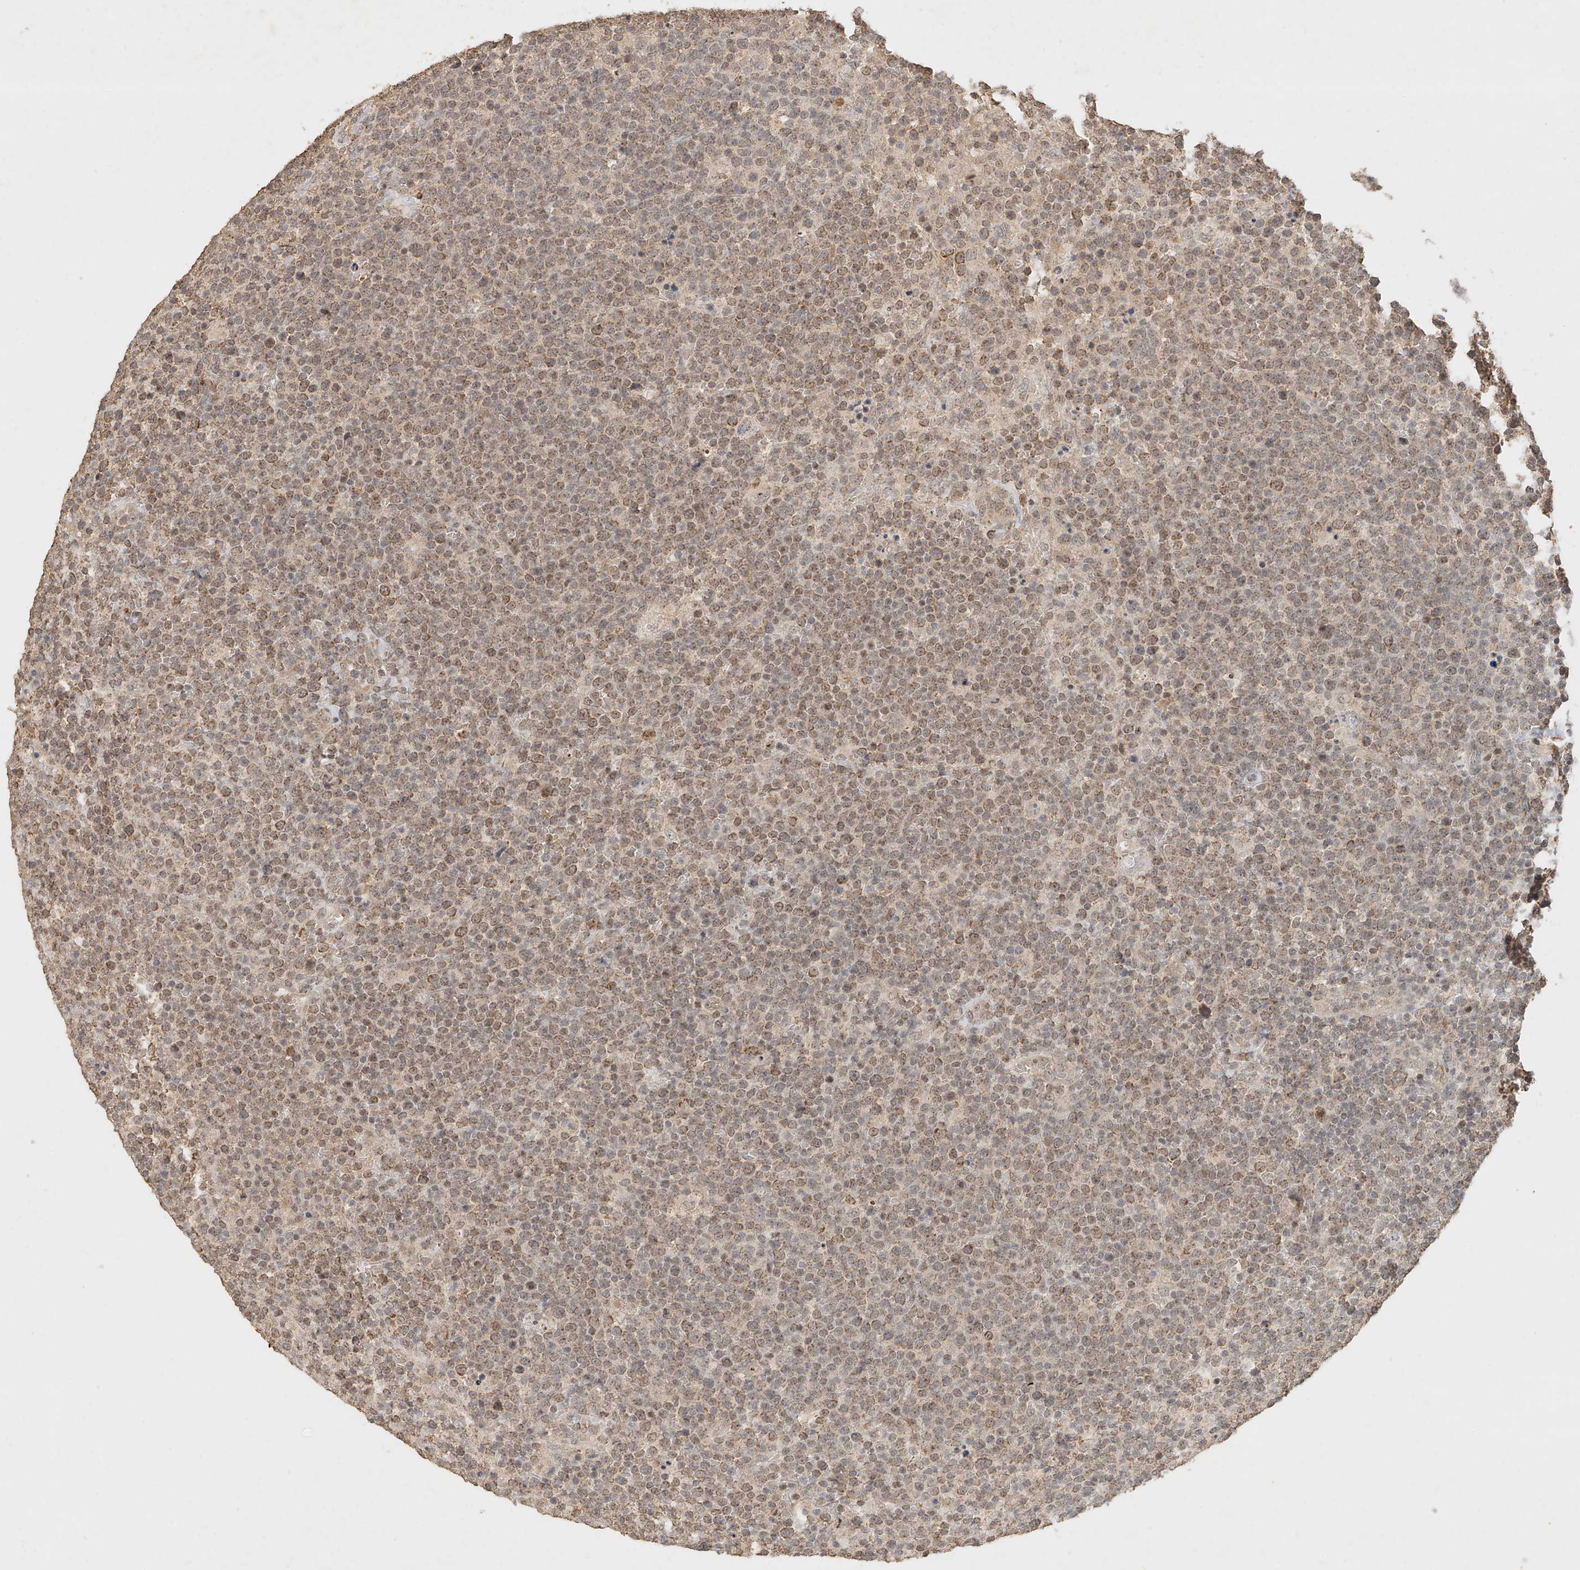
{"staining": {"intensity": "weak", "quantity": "25%-75%", "location": "cytoplasmic/membranous"}, "tissue": "lymphoma", "cell_type": "Tumor cells", "image_type": "cancer", "snomed": [{"axis": "morphology", "description": "Malignant lymphoma, non-Hodgkin's type, High grade"}, {"axis": "topography", "description": "Lymph node"}], "caption": "A brown stain highlights weak cytoplasmic/membranous staining of a protein in lymphoma tumor cells. (DAB (3,3'-diaminobenzidine) IHC with brightfield microscopy, high magnification).", "gene": "CXorf58", "patient": {"sex": "male", "age": 61}}